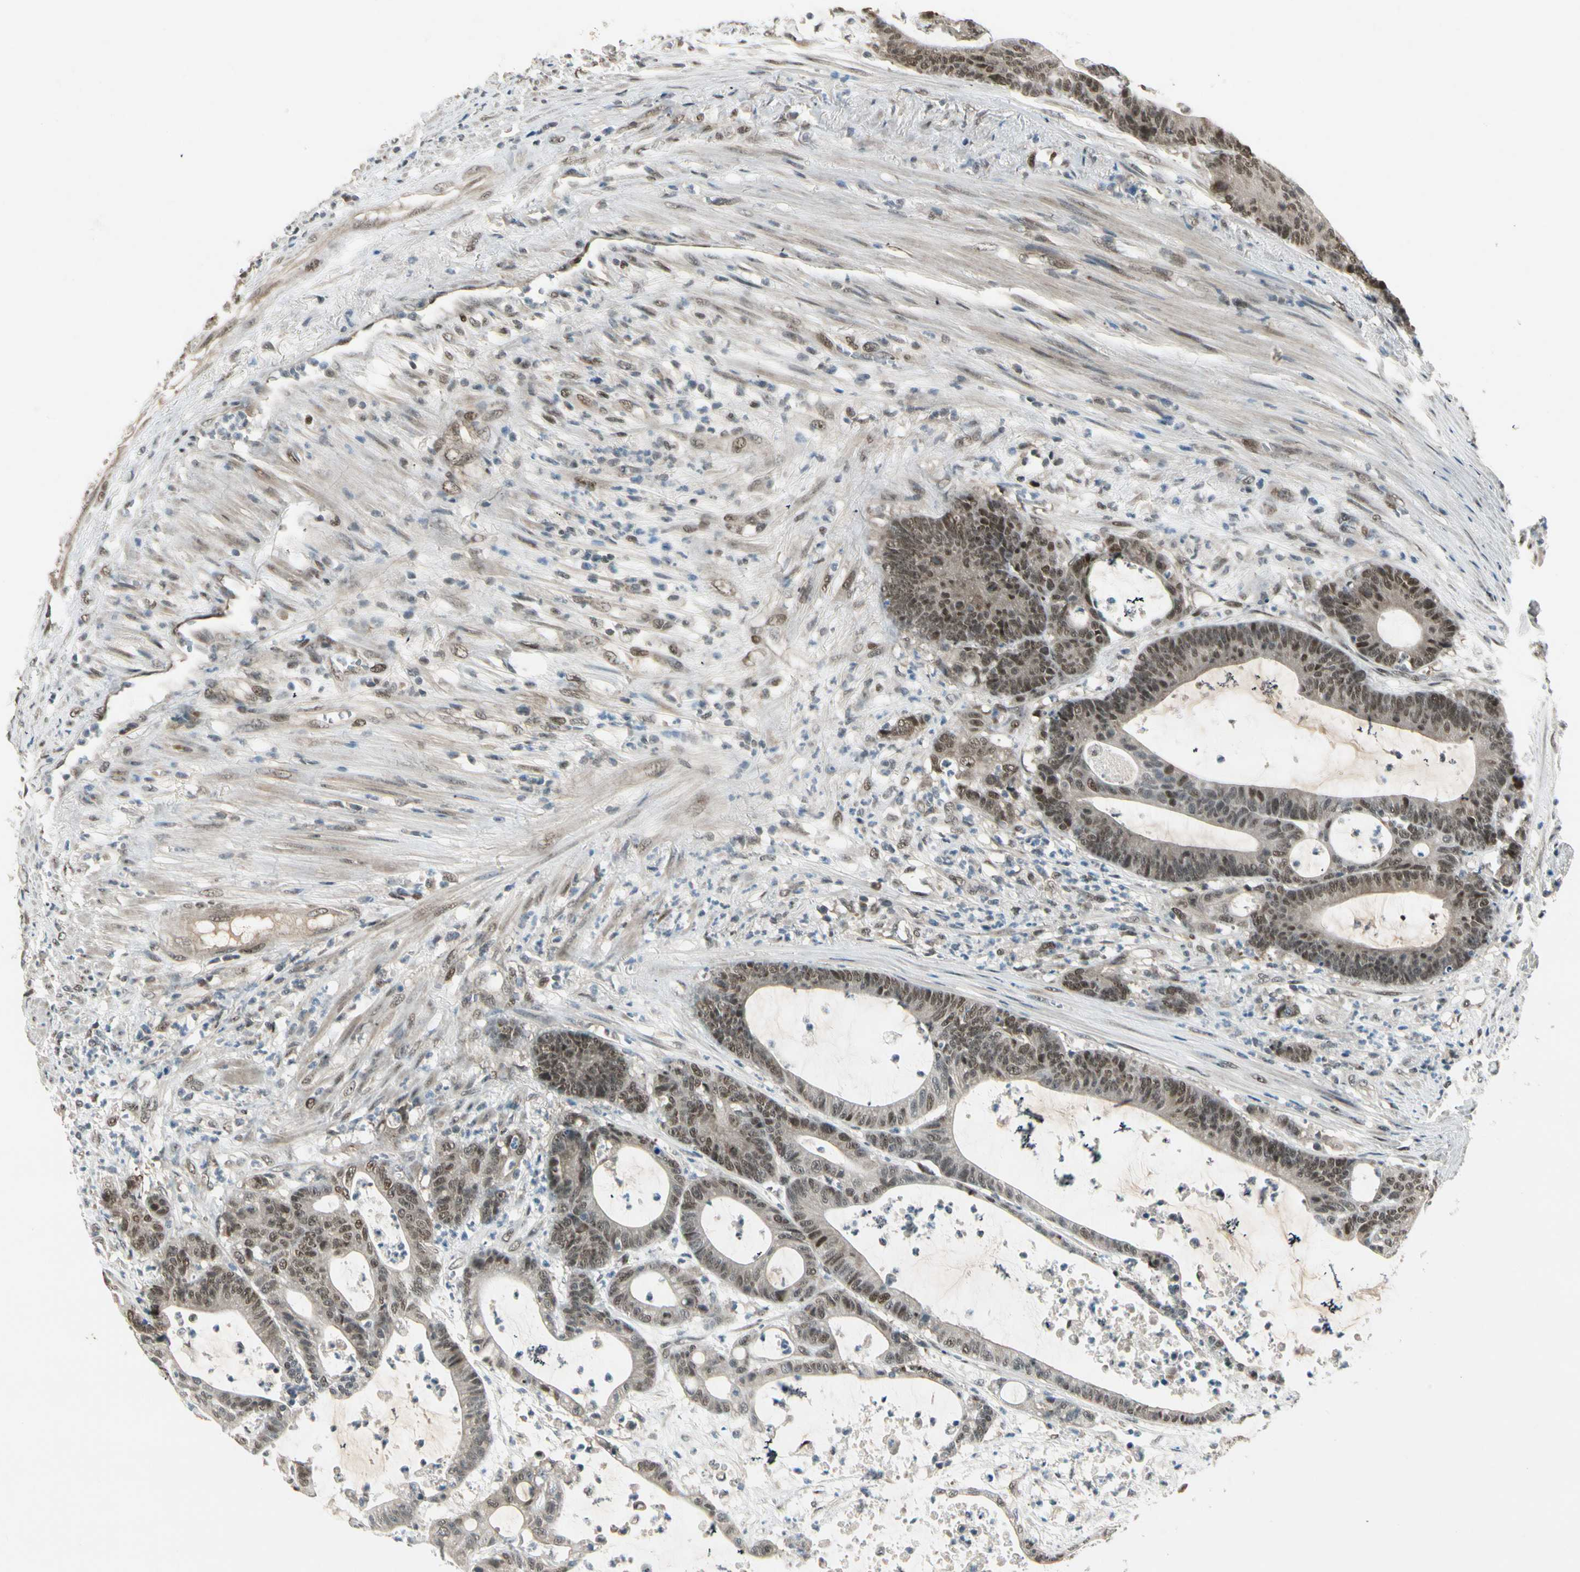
{"staining": {"intensity": "weak", "quantity": ">75%", "location": "nuclear"}, "tissue": "colorectal cancer", "cell_type": "Tumor cells", "image_type": "cancer", "snomed": [{"axis": "morphology", "description": "Adenocarcinoma, NOS"}, {"axis": "topography", "description": "Colon"}], "caption": "Approximately >75% of tumor cells in colorectal cancer exhibit weak nuclear protein positivity as visualized by brown immunohistochemical staining.", "gene": "GTF3A", "patient": {"sex": "female", "age": 84}}